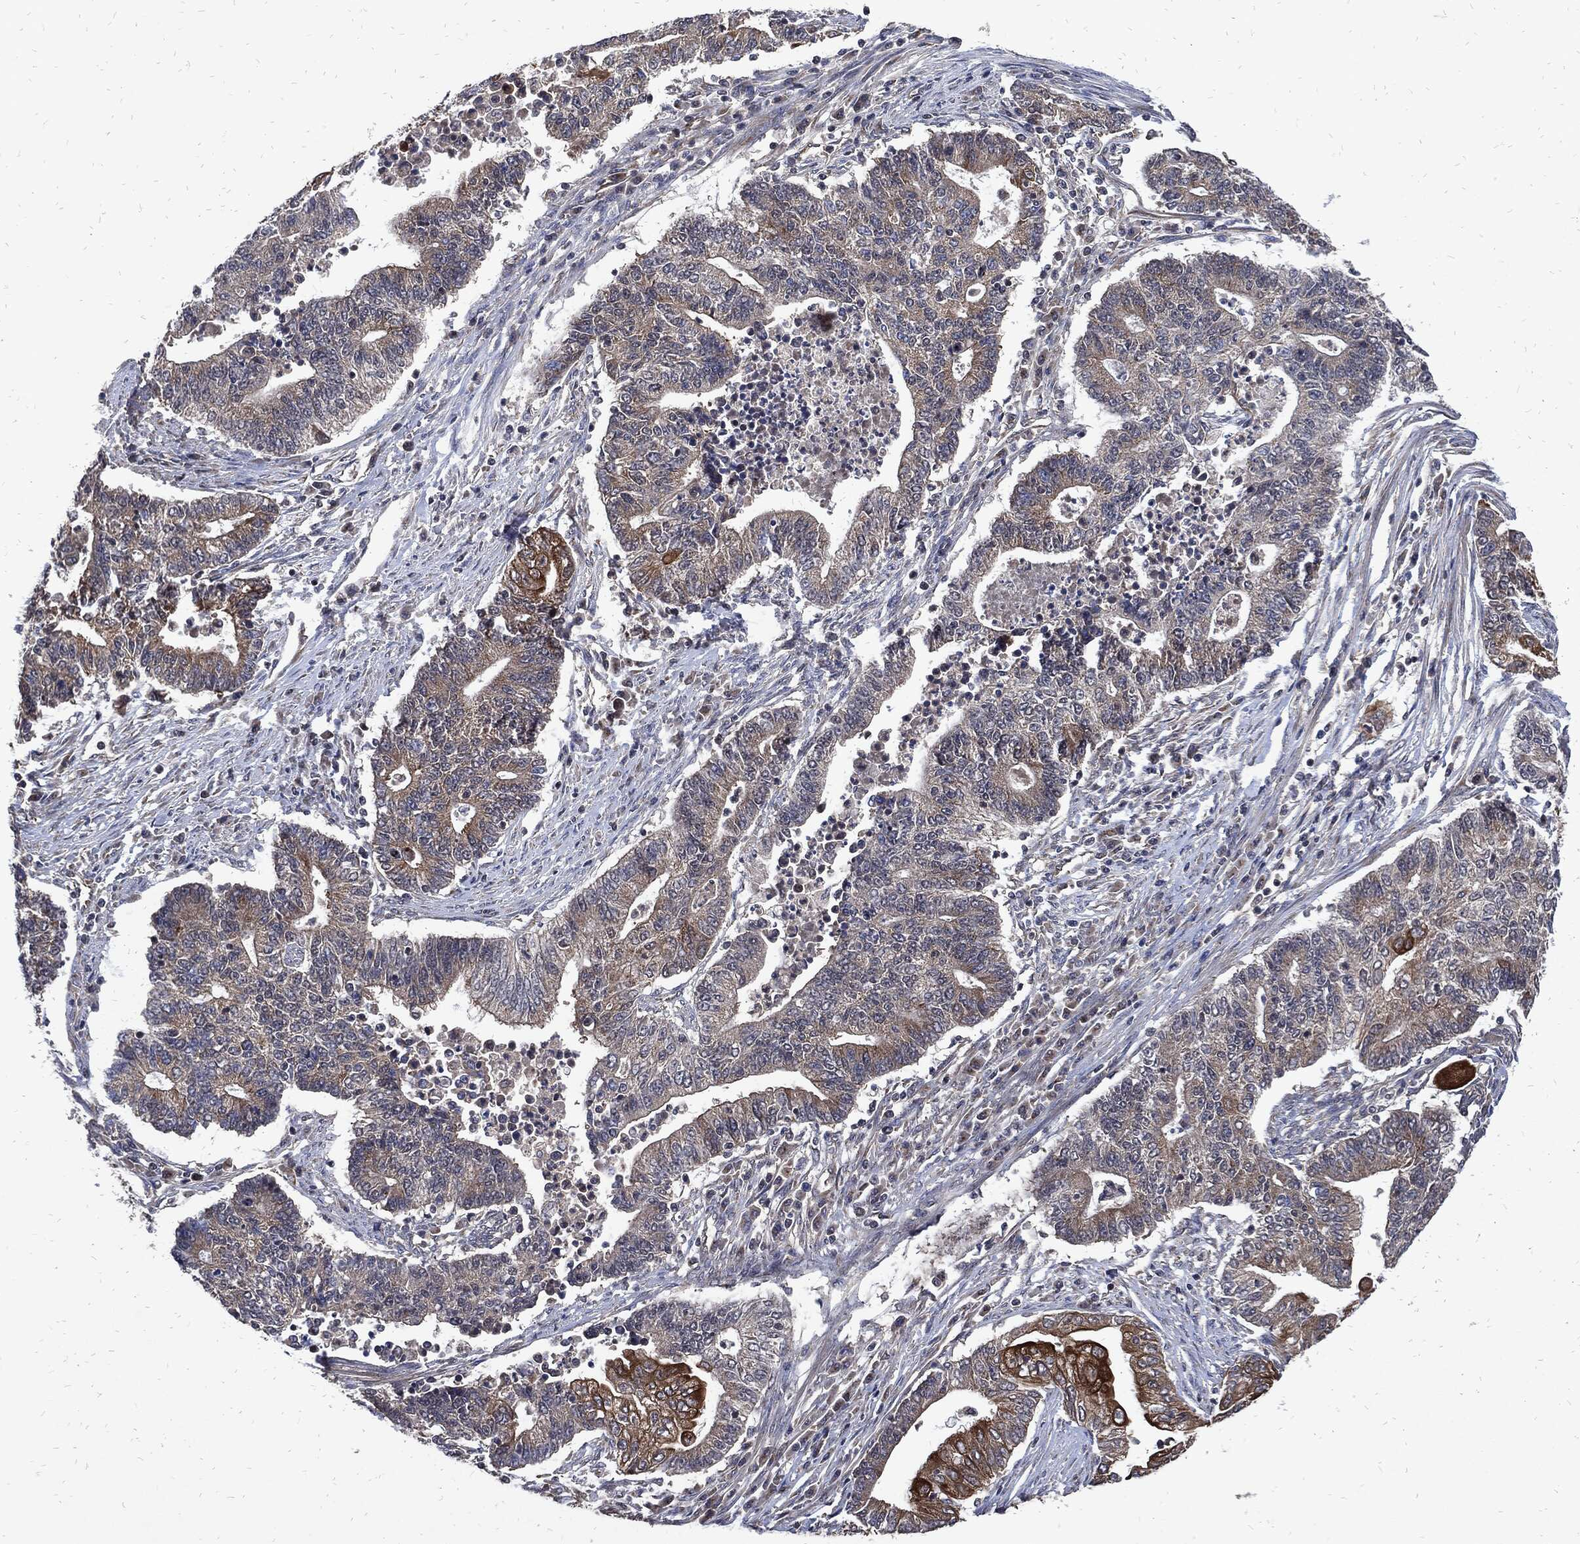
{"staining": {"intensity": "moderate", "quantity": "<25%", "location": "cytoplasmic/membranous"}, "tissue": "endometrial cancer", "cell_type": "Tumor cells", "image_type": "cancer", "snomed": [{"axis": "morphology", "description": "Adenocarcinoma, NOS"}, {"axis": "topography", "description": "Uterus"}, {"axis": "topography", "description": "Endometrium"}], "caption": "DAB (3,3'-diaminobenzidine) immunohistochemical staining of endometrial cancer (adenocarcinoma) displays moderate cytoplasmic/membranous protein expression in about <25% of tumor cells.", "gene": "DCTN1", "patient": {"sex": "female", "age": 54}}